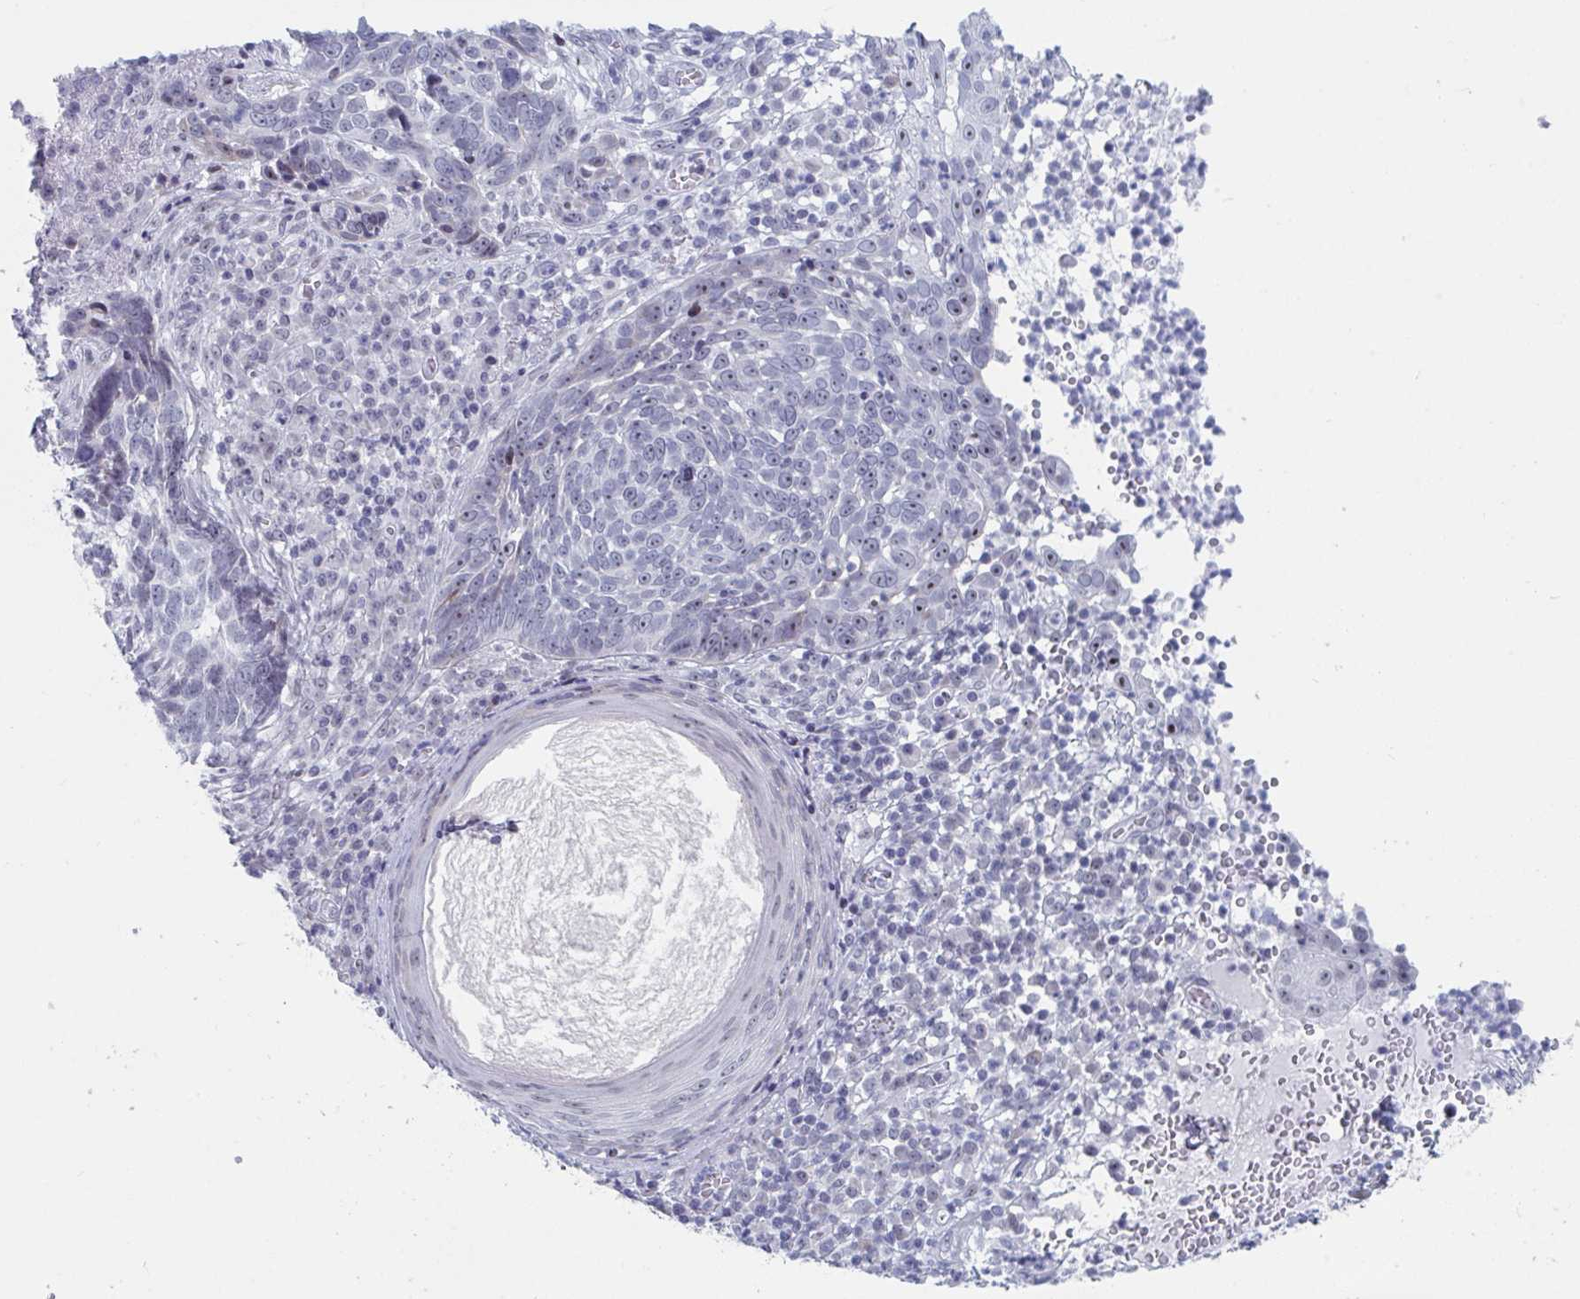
{"staining": {"intensity": "weak", "quantity": "<25%", "location": "nuclear"}, "tissue": "skin cancer", "cell_type": "Tumor cells", "image_type": "cancer", "snomed": [{"axis": "morphology", "description": "Basal cell carcinoma"}, {"axis": "topography", "description": "Skin"}, {"axis": "topography", "description": "Skin of face"}], "caption": "Skin cancer (basal cell carcinoma) was stained to show a protein in brown. There is no significant positivity in tumor cells.", "gene": "NR1H2", "patient": {"sex": "female", "age": 95}}